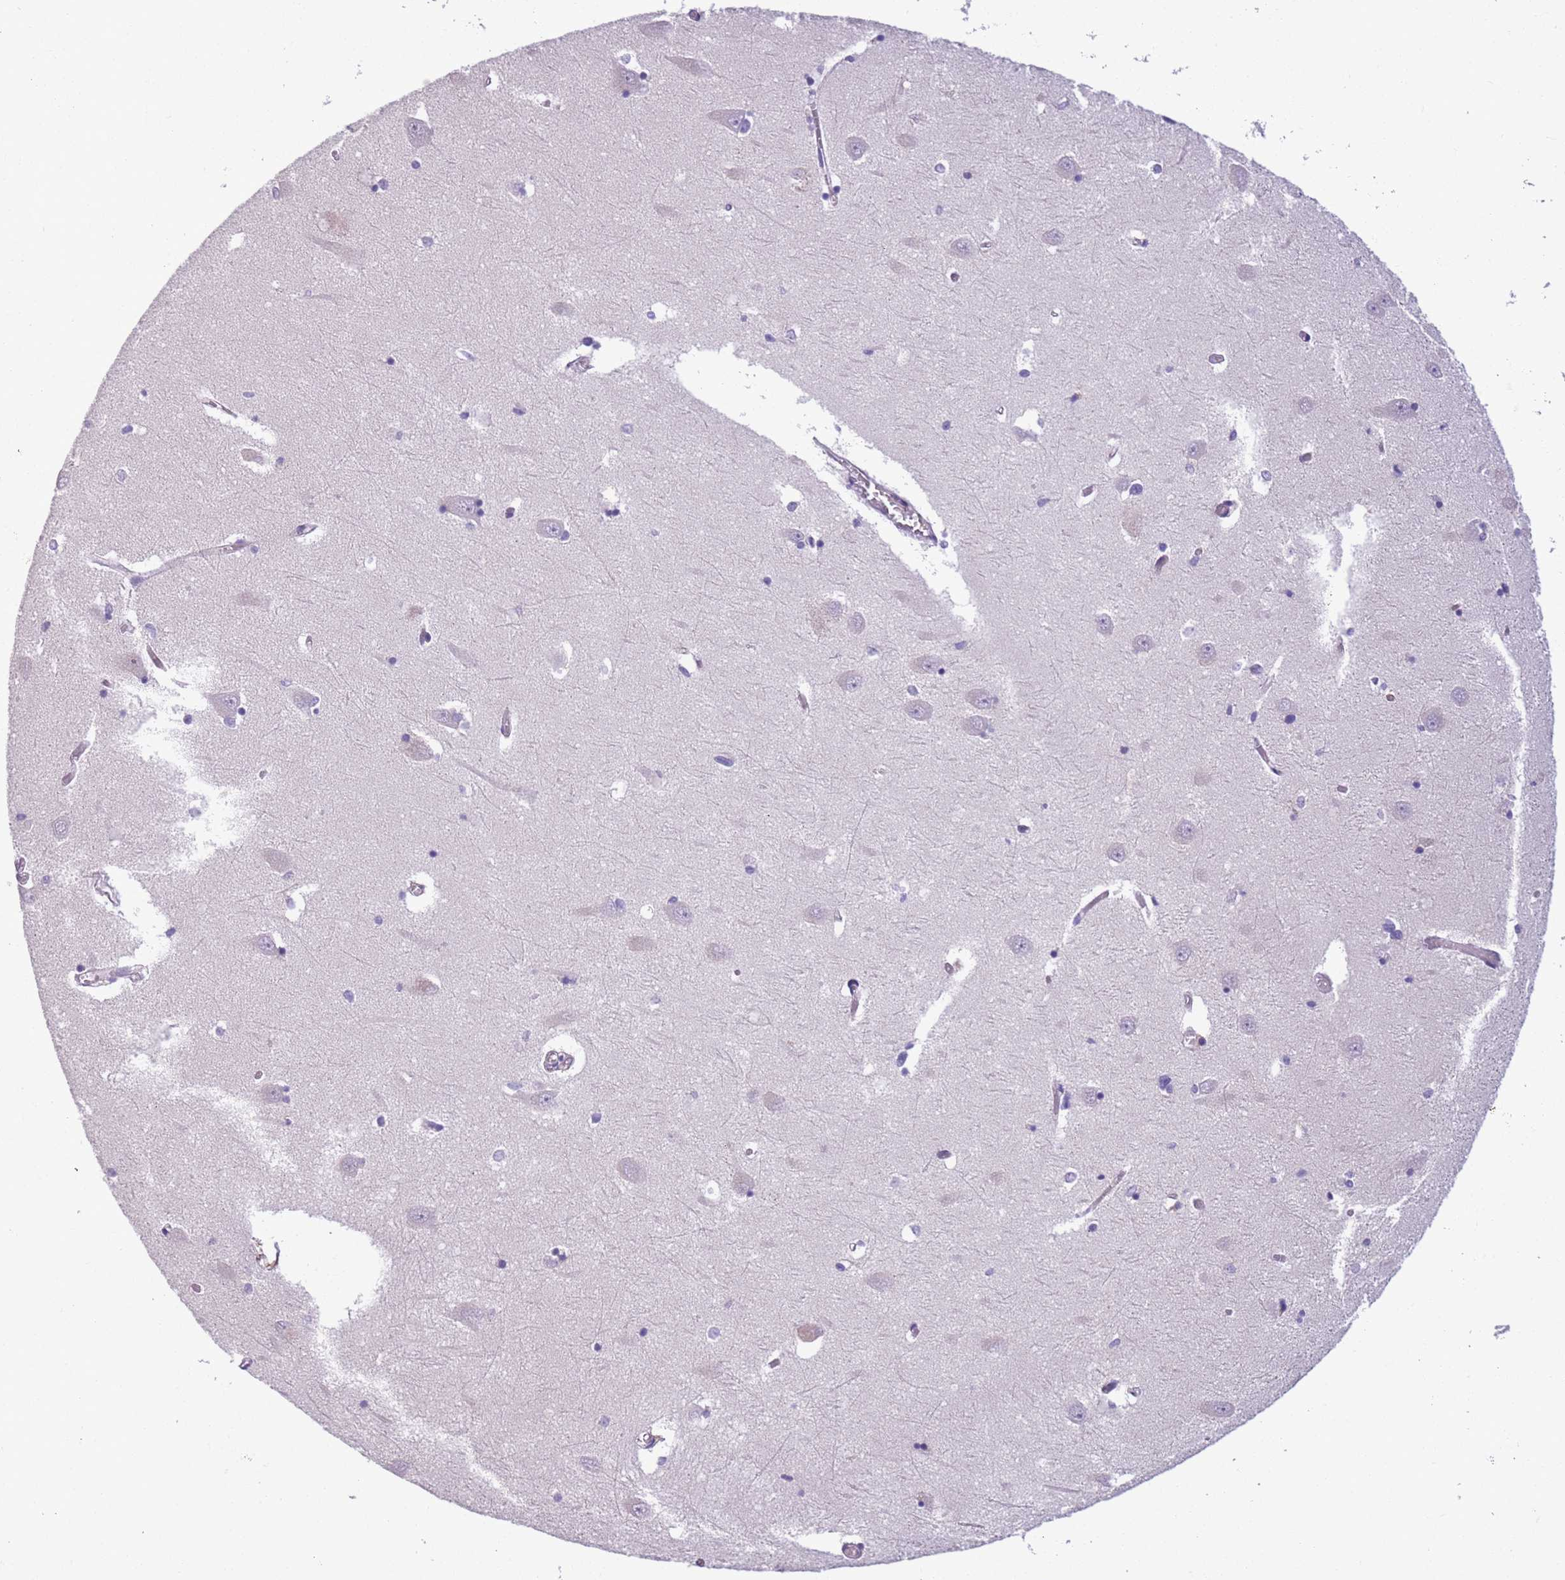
{"staining": {"intensity": "negative", "quantity": "none", "location": "none"}, "tissue": "hippocampus", "cell_type": "Glial cells", "image_type": "normal", "snomed": [{"axis": "morphology", "description": "Normal tissue, NOS"}, {"axis": "topography", "description": "Hippocampus"}], "caption": "DAB (3,3'-diaminobenzidine) immunohistochemical staining of normal hippocampus displays no significant expression in glial cells. The staining was performed using DAB (3,3'-diaminobenzidine) to visualize the protein expression in brown, while the nuclei were stained in blue with hematoxylin (Magnification: 20x).", "gene": "JAML", "patient": {"sex": "male", "age": 70}}